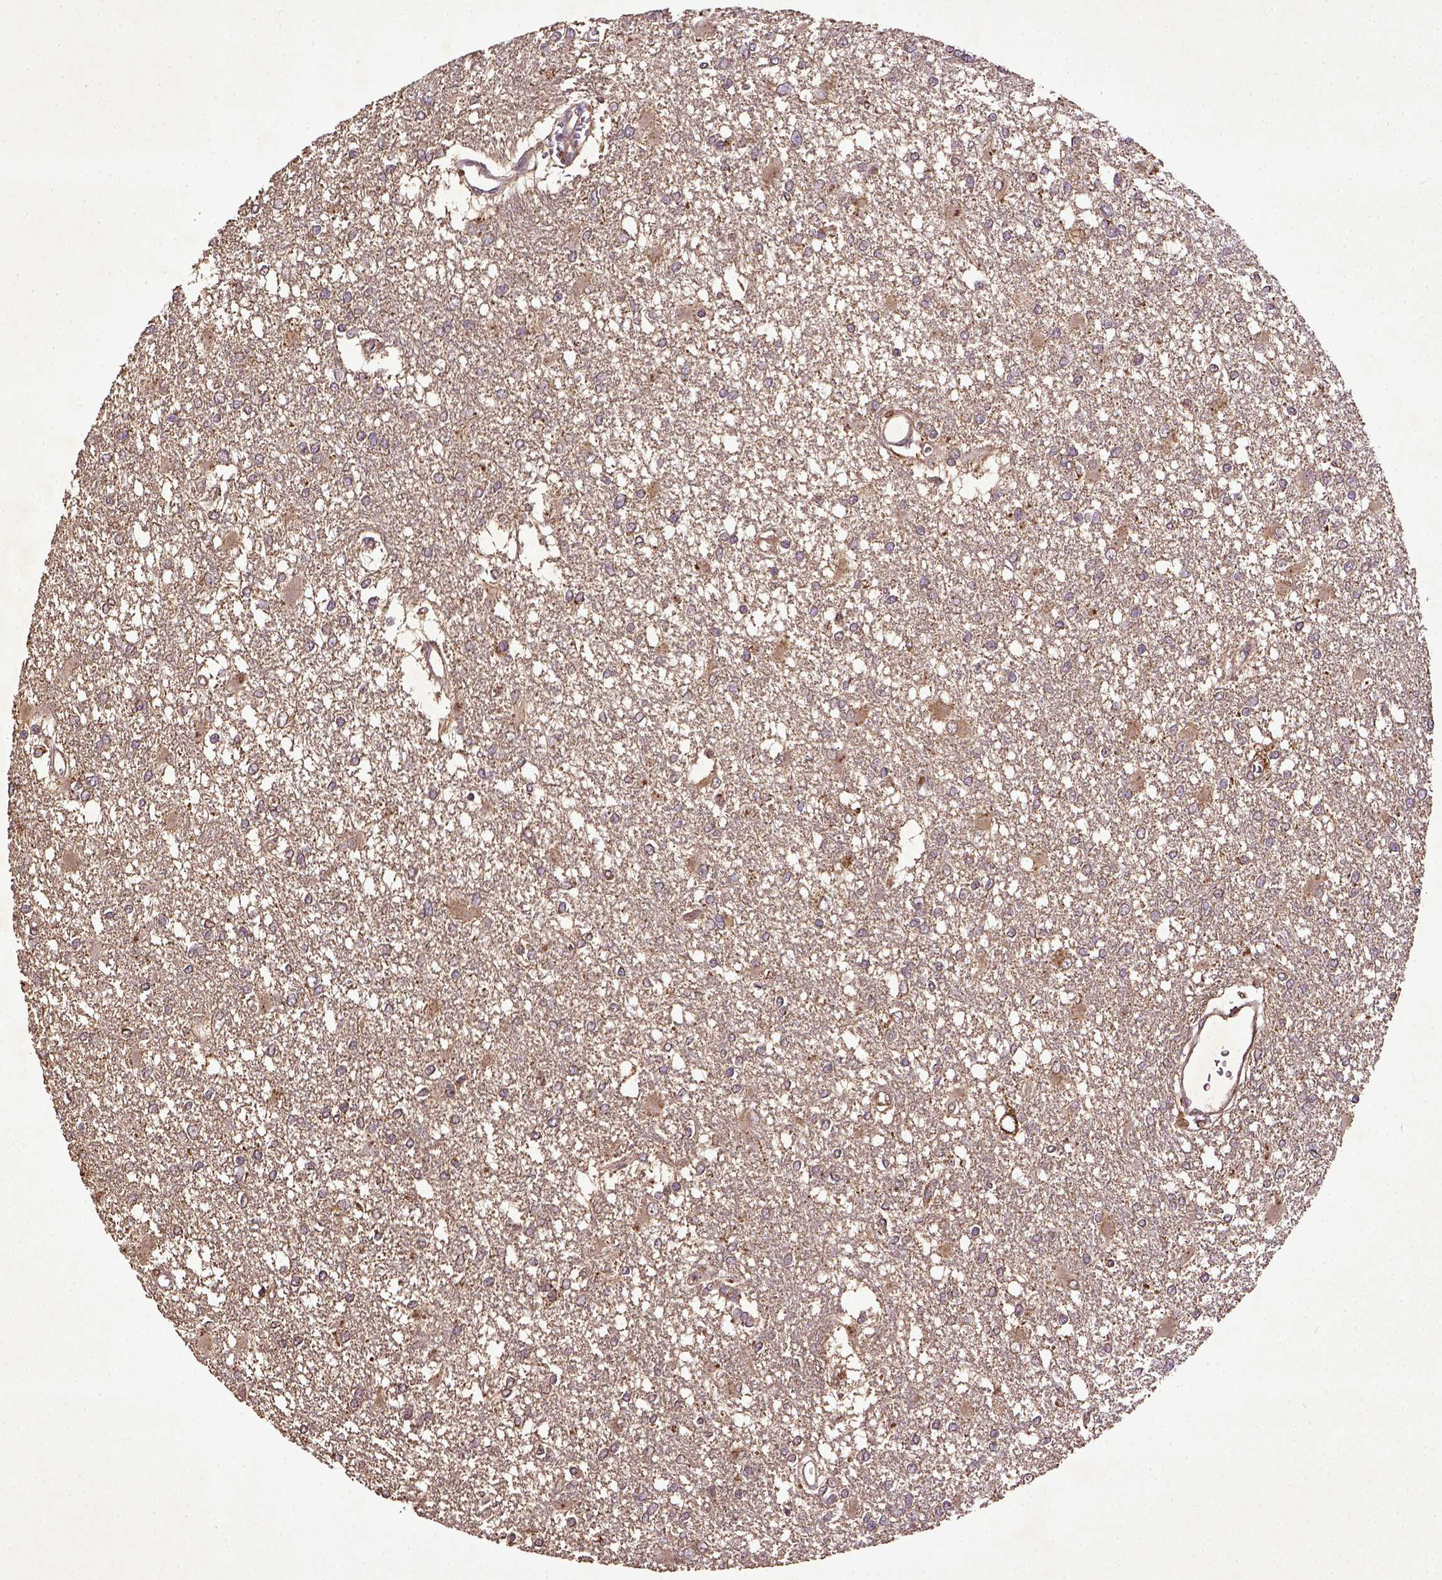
{"staining": {"intensity": "weak", "quantity": ">75%", "location": "cytoplasmic/membranous"}, "tissue": "glioma", "cell_type": "Tumor cells", "image_type": "cancer", "snomed": [{"axis": "morphology", "description": "Glioma, malignant, High grade"}, {"axis": "topography", "description": "Cerebral cortex"}], "caption": "DAB (3,3'-diaminobenzidine) immunohistochemical staining of human glioma demonstrates weak cytoplasmic/membranous protein staining in approximately >75% of tumor cells. (DAB IHC with brightfield microscopy, high magnification).", "gene": "MT-CO1", "patient": {"sex": "male", "age": 79}}